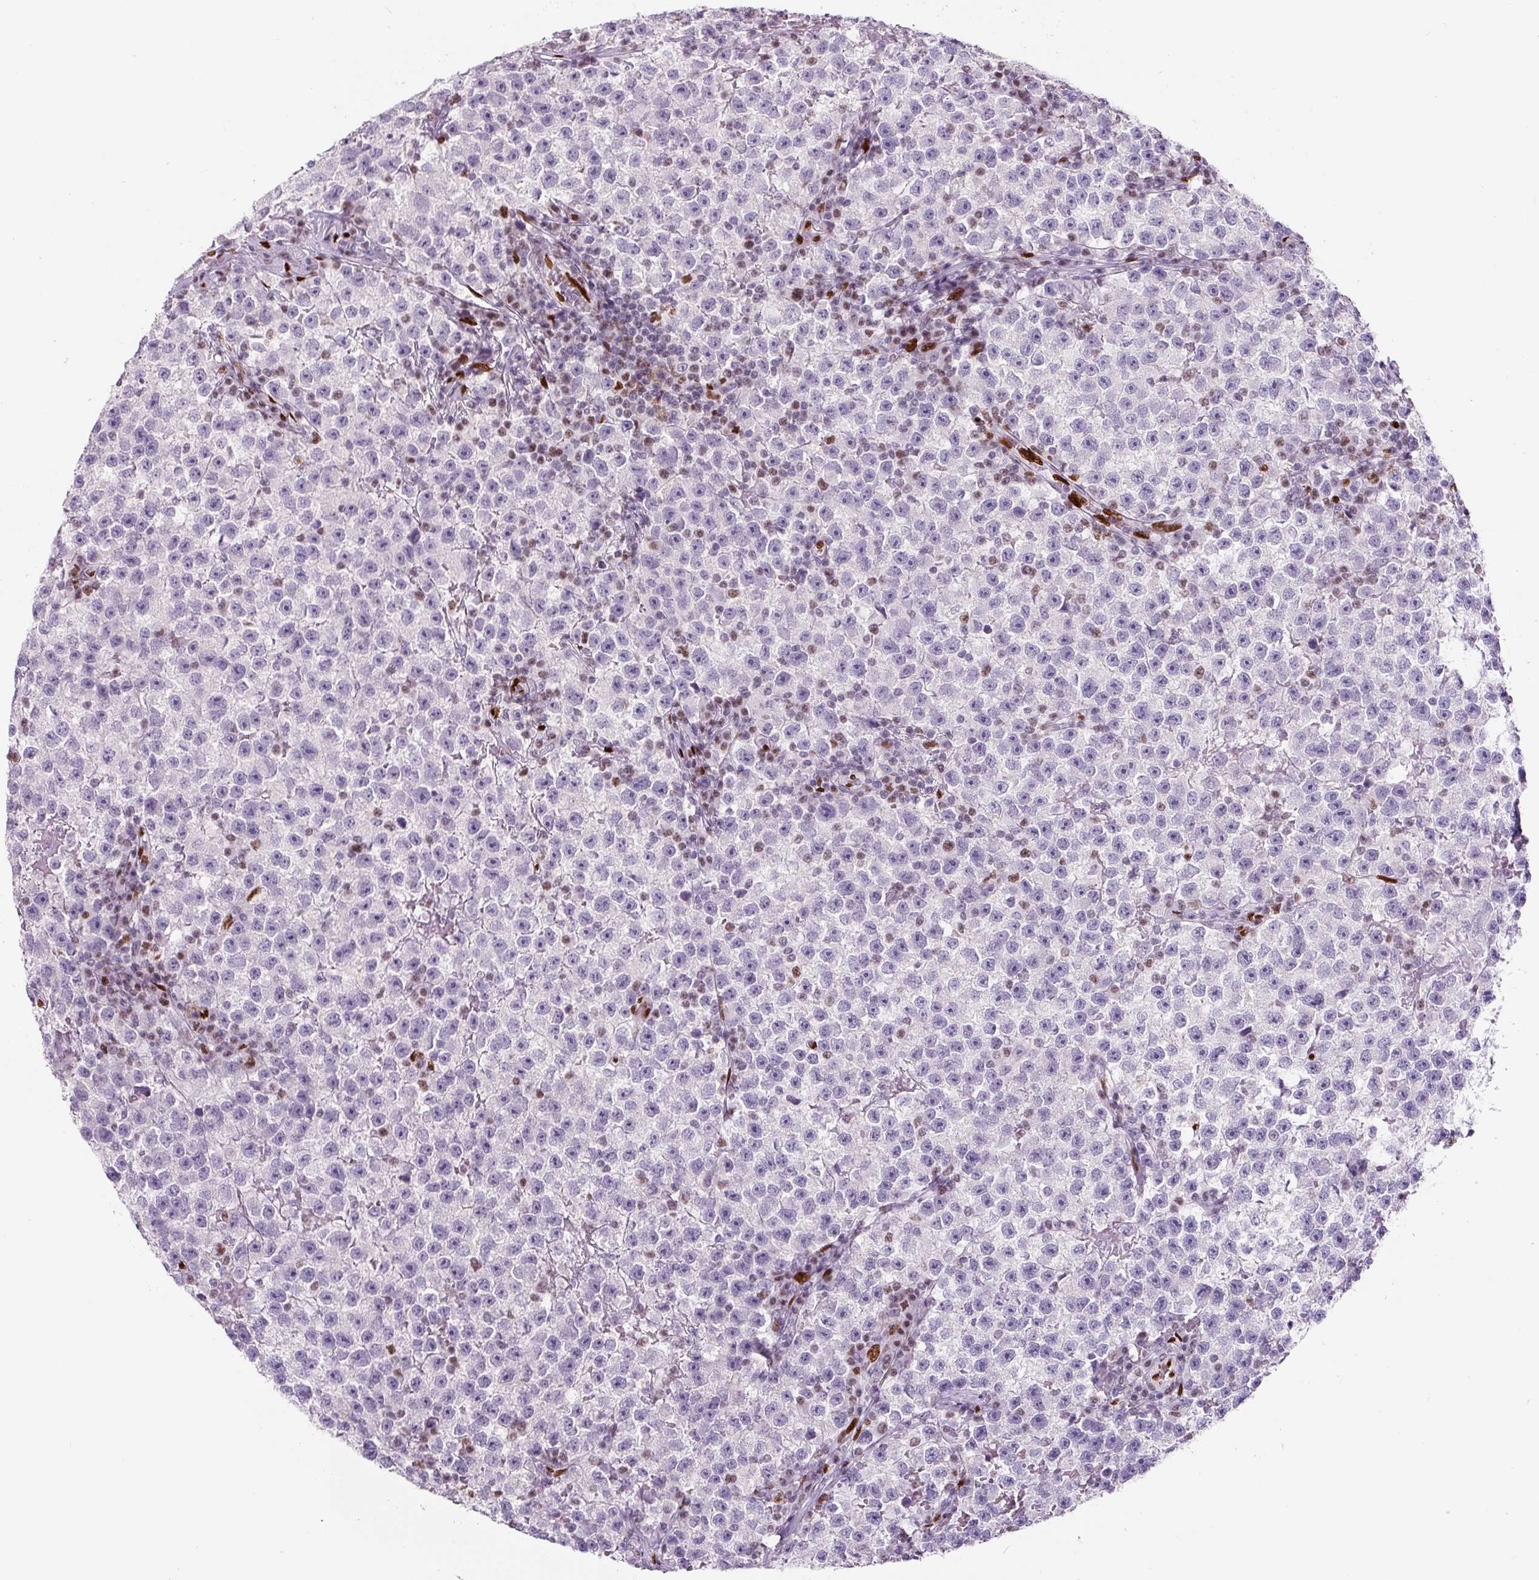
{"staining": {"intensity": "negative", "quantity": "none", "location": "none"}, "tissue": "testis cancer", "cell_type": "Tumor cells", "image_type": "cancer", "snomed": [{"axis": "morphology", "description": "Seminoma, NOS"}, {"axis": "topography", "description": "Testis"}], "caption": "Immunohistochemistry (IHC) micrograph of human testis cancer stained for a protein (brown), which displays no positivity in tumor cells.", "gene": "ZEB1", "patient": {"sex": "male", "age": 22}}